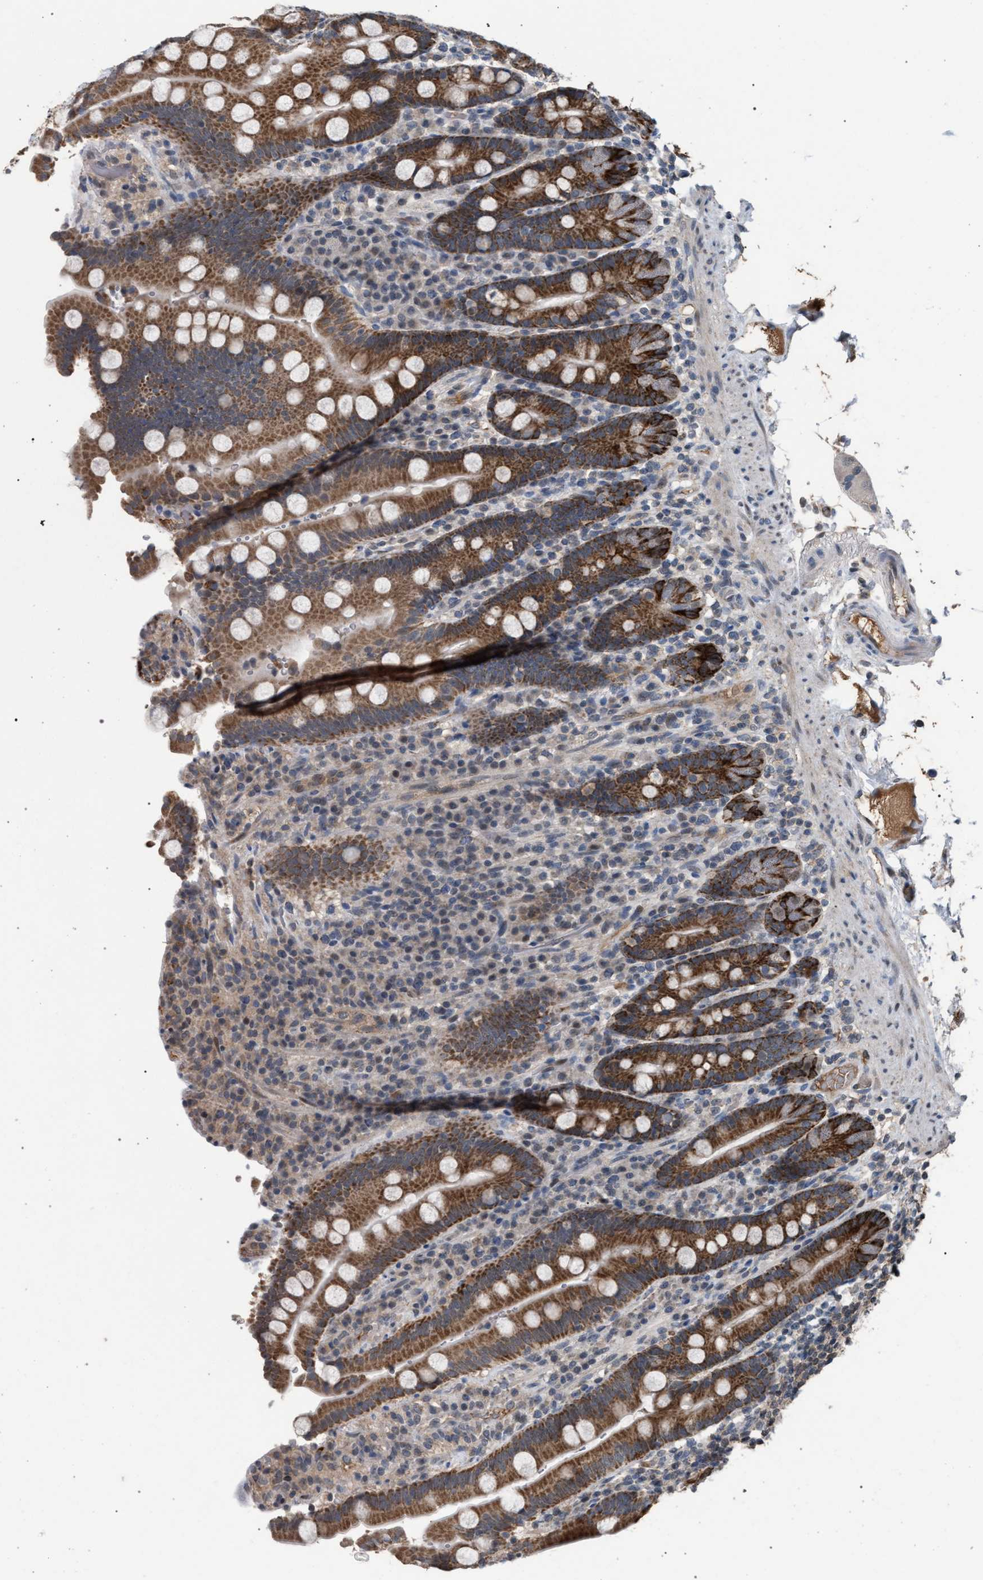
{"staining": {"intensity": "strong", "quantity": ">75%", "location": "cytoplasmic/membranous"}, "tissue": "duodenum", "cell_type": "Glandular cells", "image_type": "normal", "snomed": [{"axis": "morphology", "description": "Normal tissue, NOS"}, {"axis": "topography", "description": "Small intestine, NOS"}], "caption": "A high amount of strong cytoplasmic/membranous expression is appreciated in about >75% of glandular cells in benign duodenum. (DAB (3,3'-diaminobenzidine) IHC, brown staining for protein, blue staining for nuclei).", "gene": "TECPR1", "patient": {"sex": "female", "age": 71}}